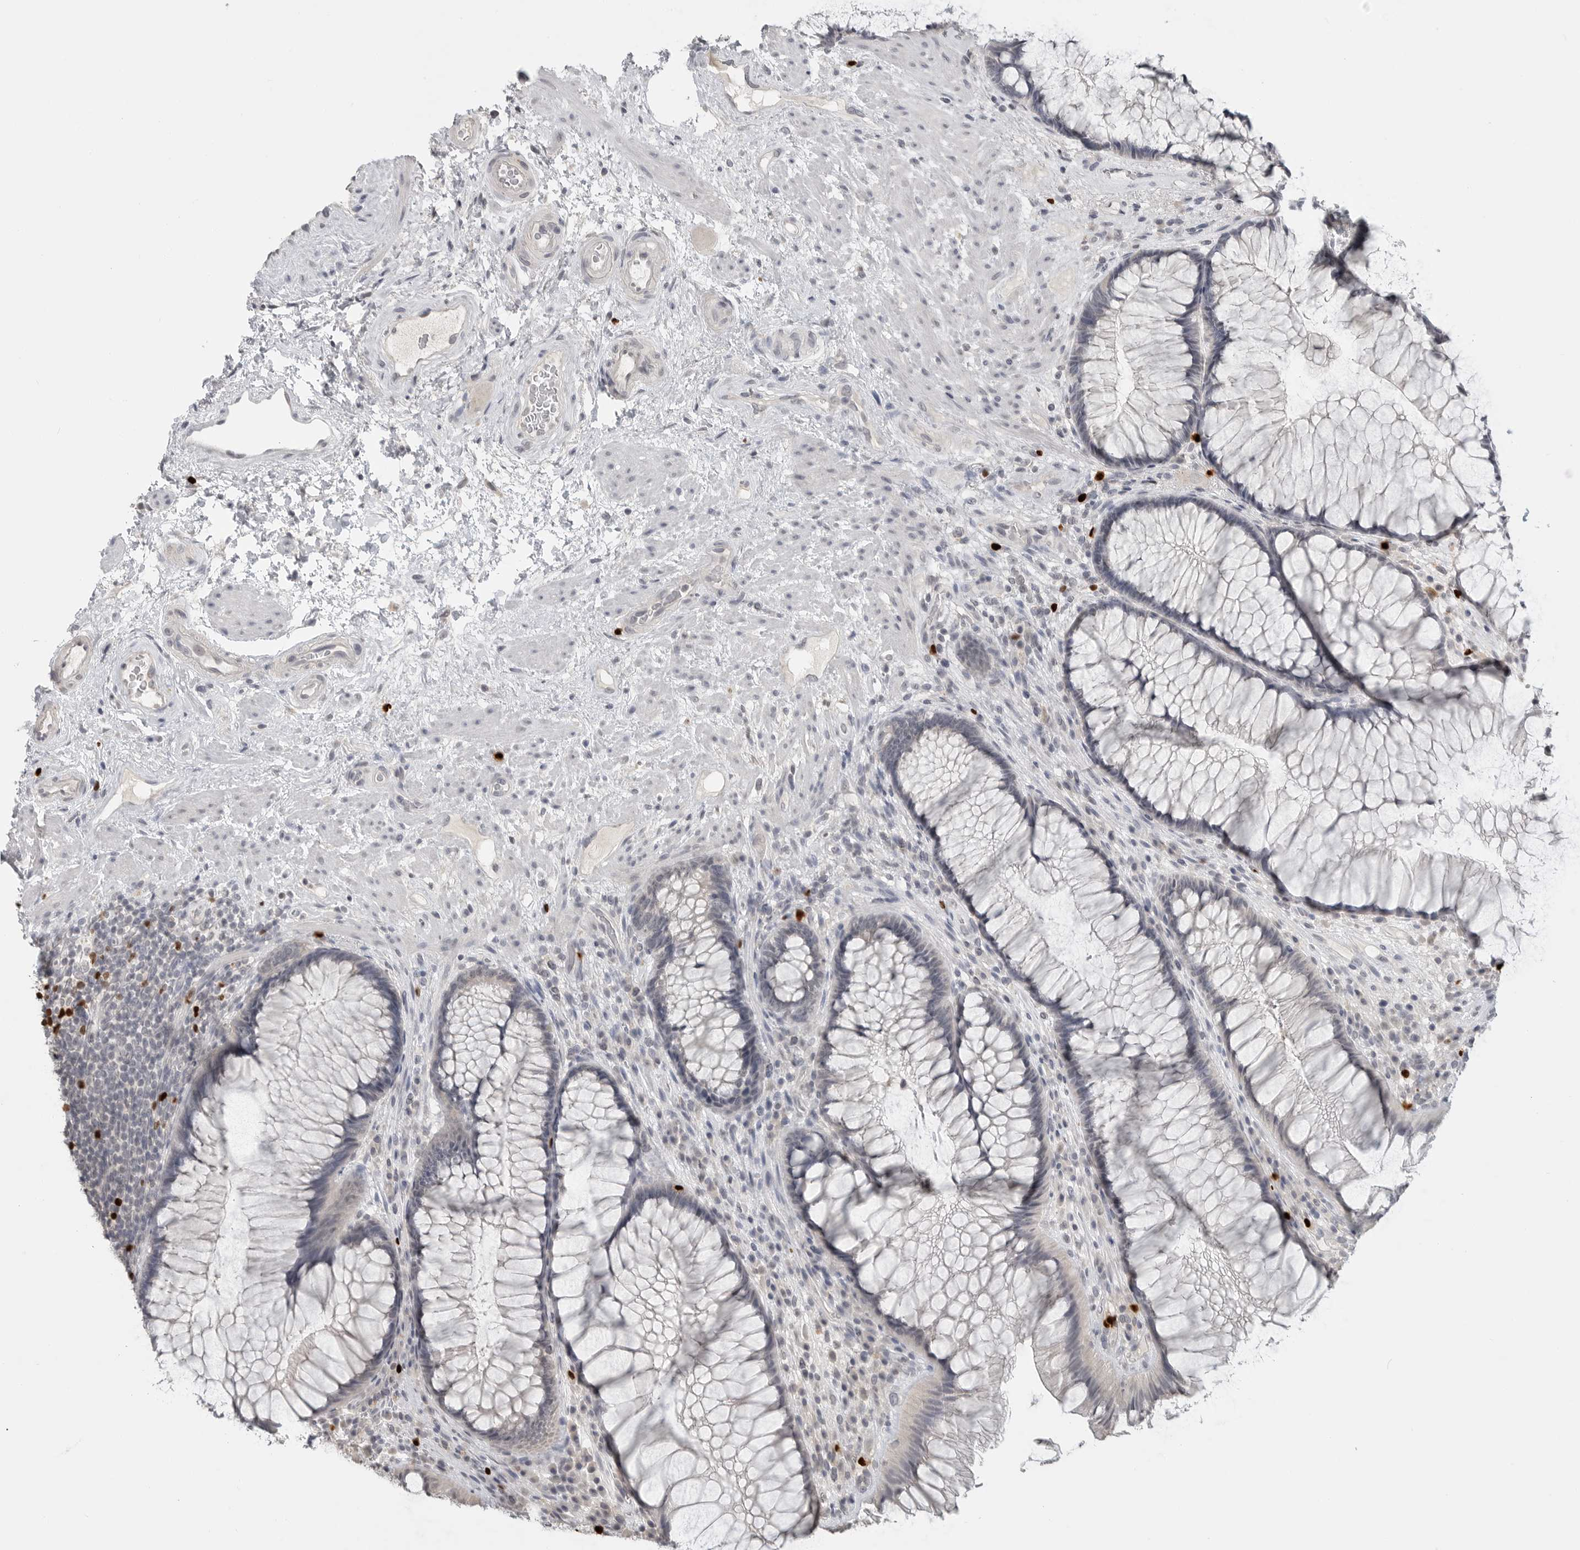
{"staining": {"intensity": "negative", "quantity": "none", "location": "none"}, "tissue": "rectum", "cell_type": "Glandular cells", "image_type": "normal", "snomed": [{"axis": "morphology", "description": "Normal tissue, NOS"}, {"axis": "topography", "description": "Rectum"}], "caption": "An immunohistochemistry photomicrograph of unremarkable rectum is shown. There is no staining in glandular cells of rectum.", "gene": "FOXP3", "patient": {"sex": "male", "age": 51}}